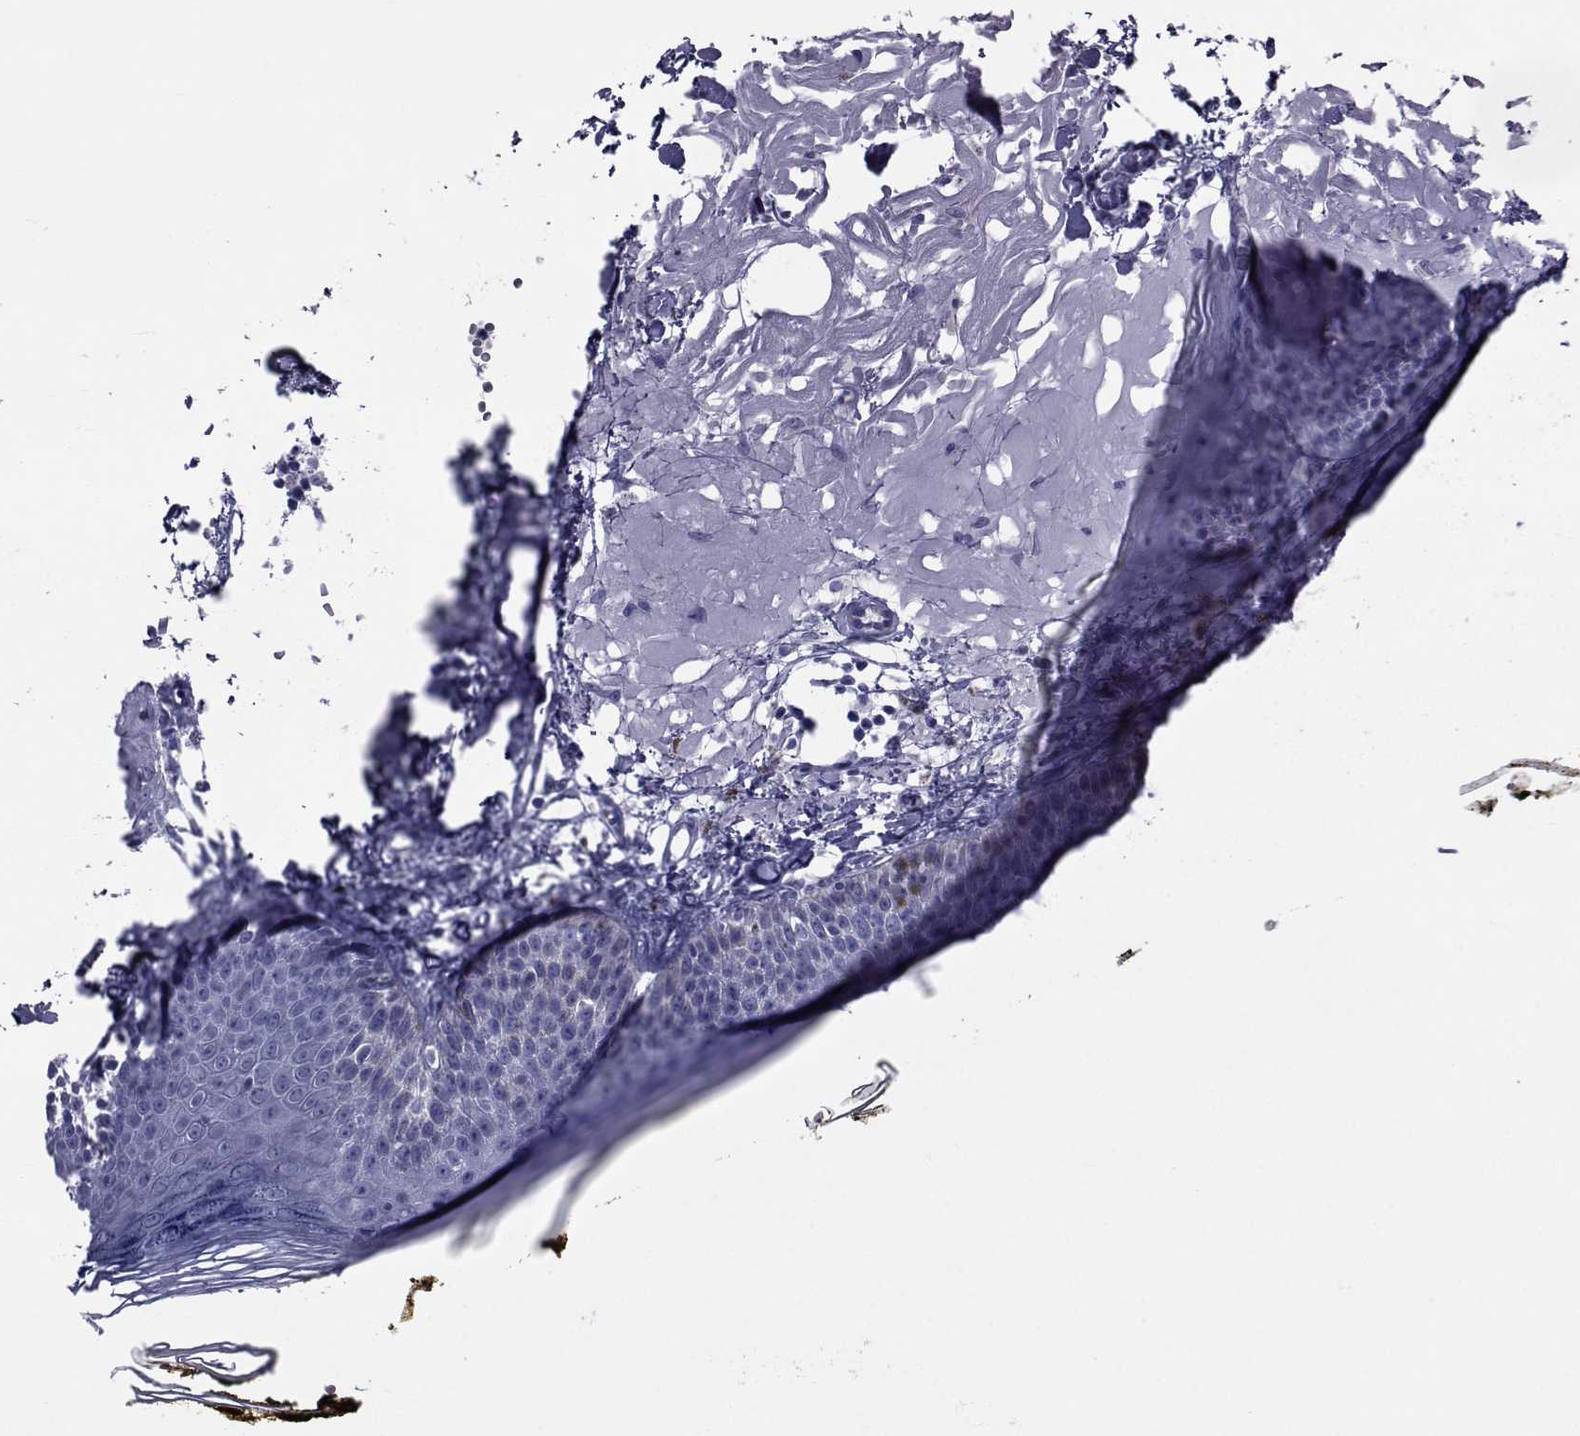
{"staining": {"intensity": "negative", "quantity": "none", "location": "none"}, "tissue": "skin", "cell_type": "Fibroblasts", "image_type": "normal", "snomed": [{"axis": "morphology", "description": "Normal tissue, NOS"}, {"axis": "topography", "description": "Skin"}], "caption": "Normal skin was stained to show a protein in brown. There is no significant expression in fibroblasts.", "gene": "GKAP1", "patient": {"sex": "male", "age": 76}}